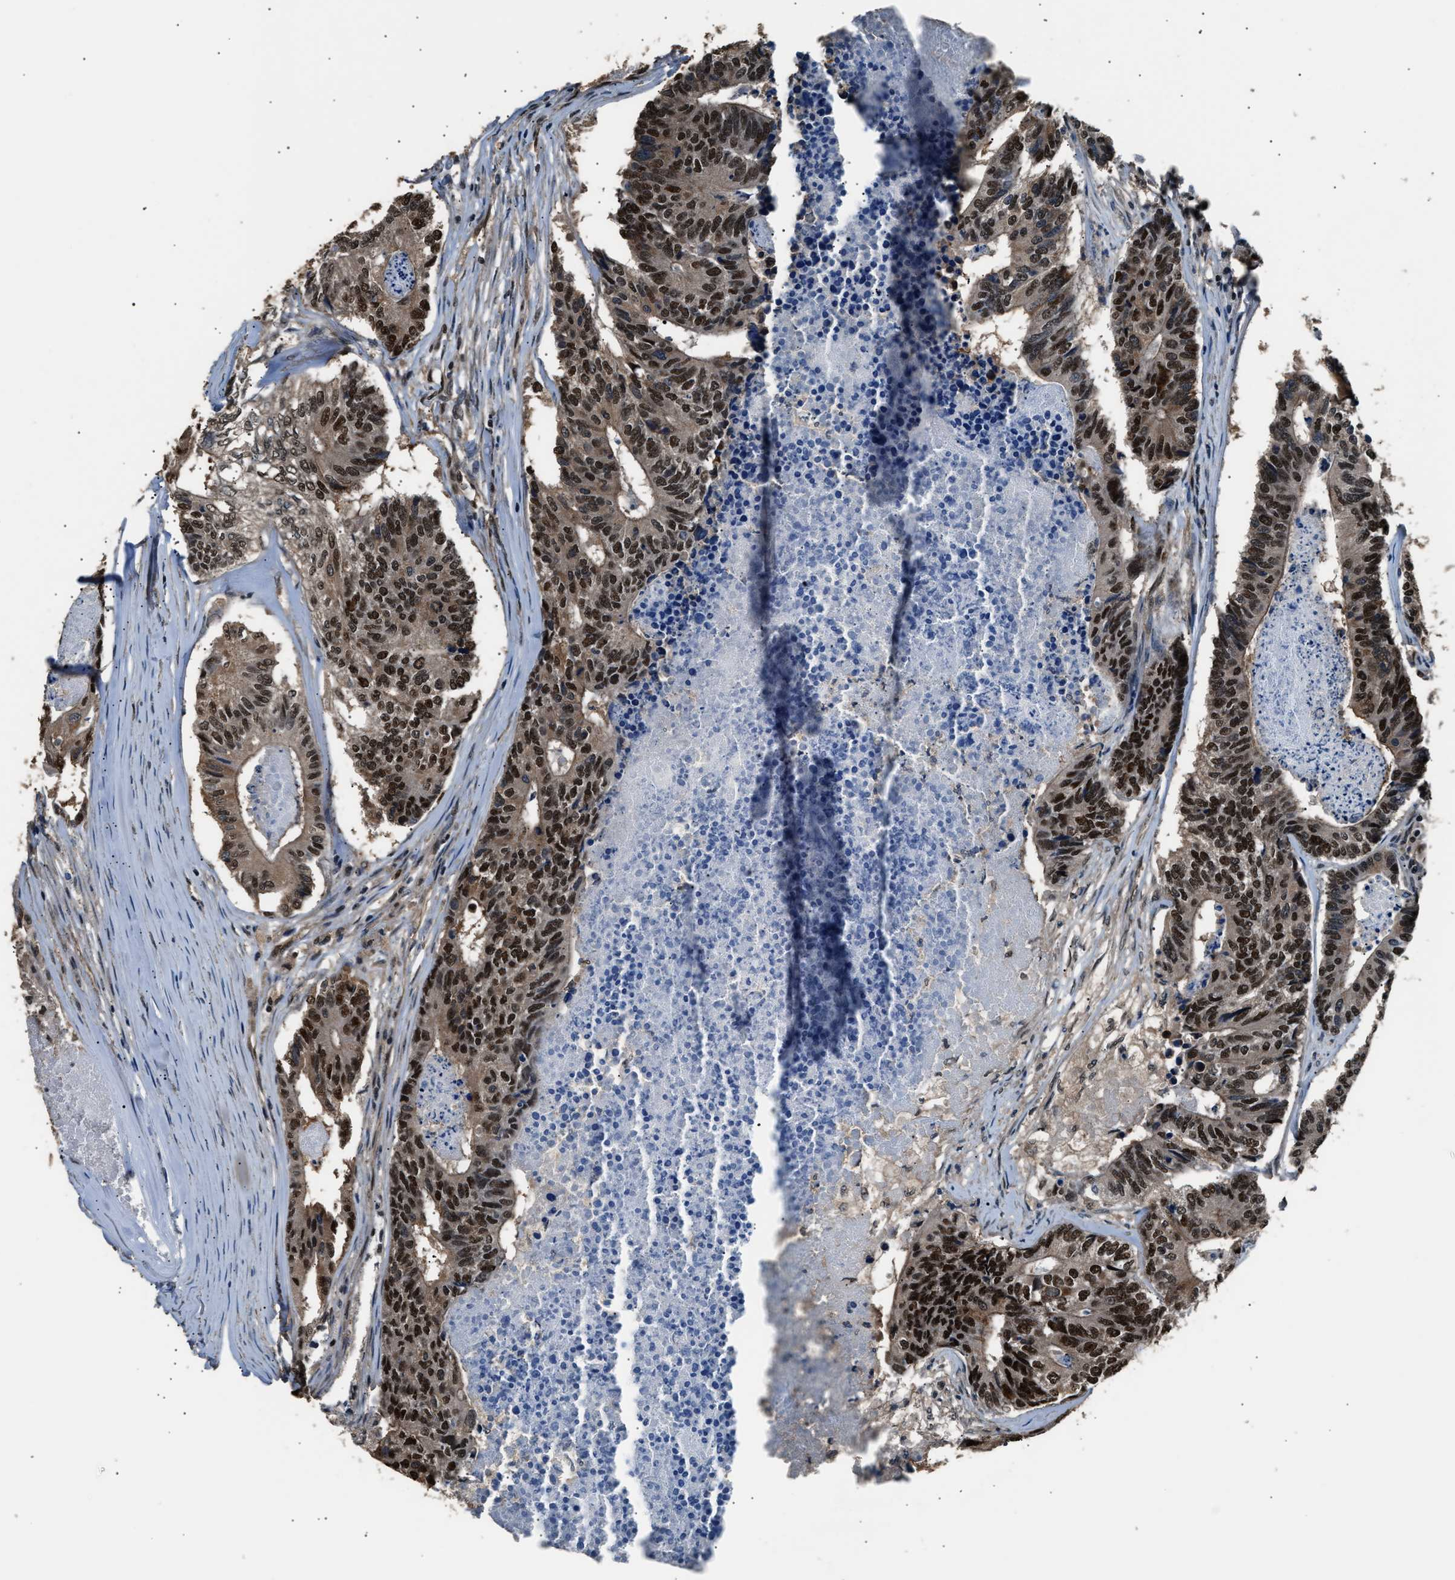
{"staining": {"intensity": "strong", "quantity": ">75%", "location": "cytoplasmic/membranous,nuclear"}, "tissue": "colorectal cancer", "cell_type": "Tumor cells", "image_type": "cancer", "snomed": [{"axis": "morphology", "description": "Adenocarcinoma, NOS"}, {"axis": "topography", "description": "Colon"}], "caption": "Human colorectal adenocarcinoma stained with a protein marker reveals strong staining in tumor cells.", "gene": "DFFA", "patient": {"sex": "female", "age": 67}}